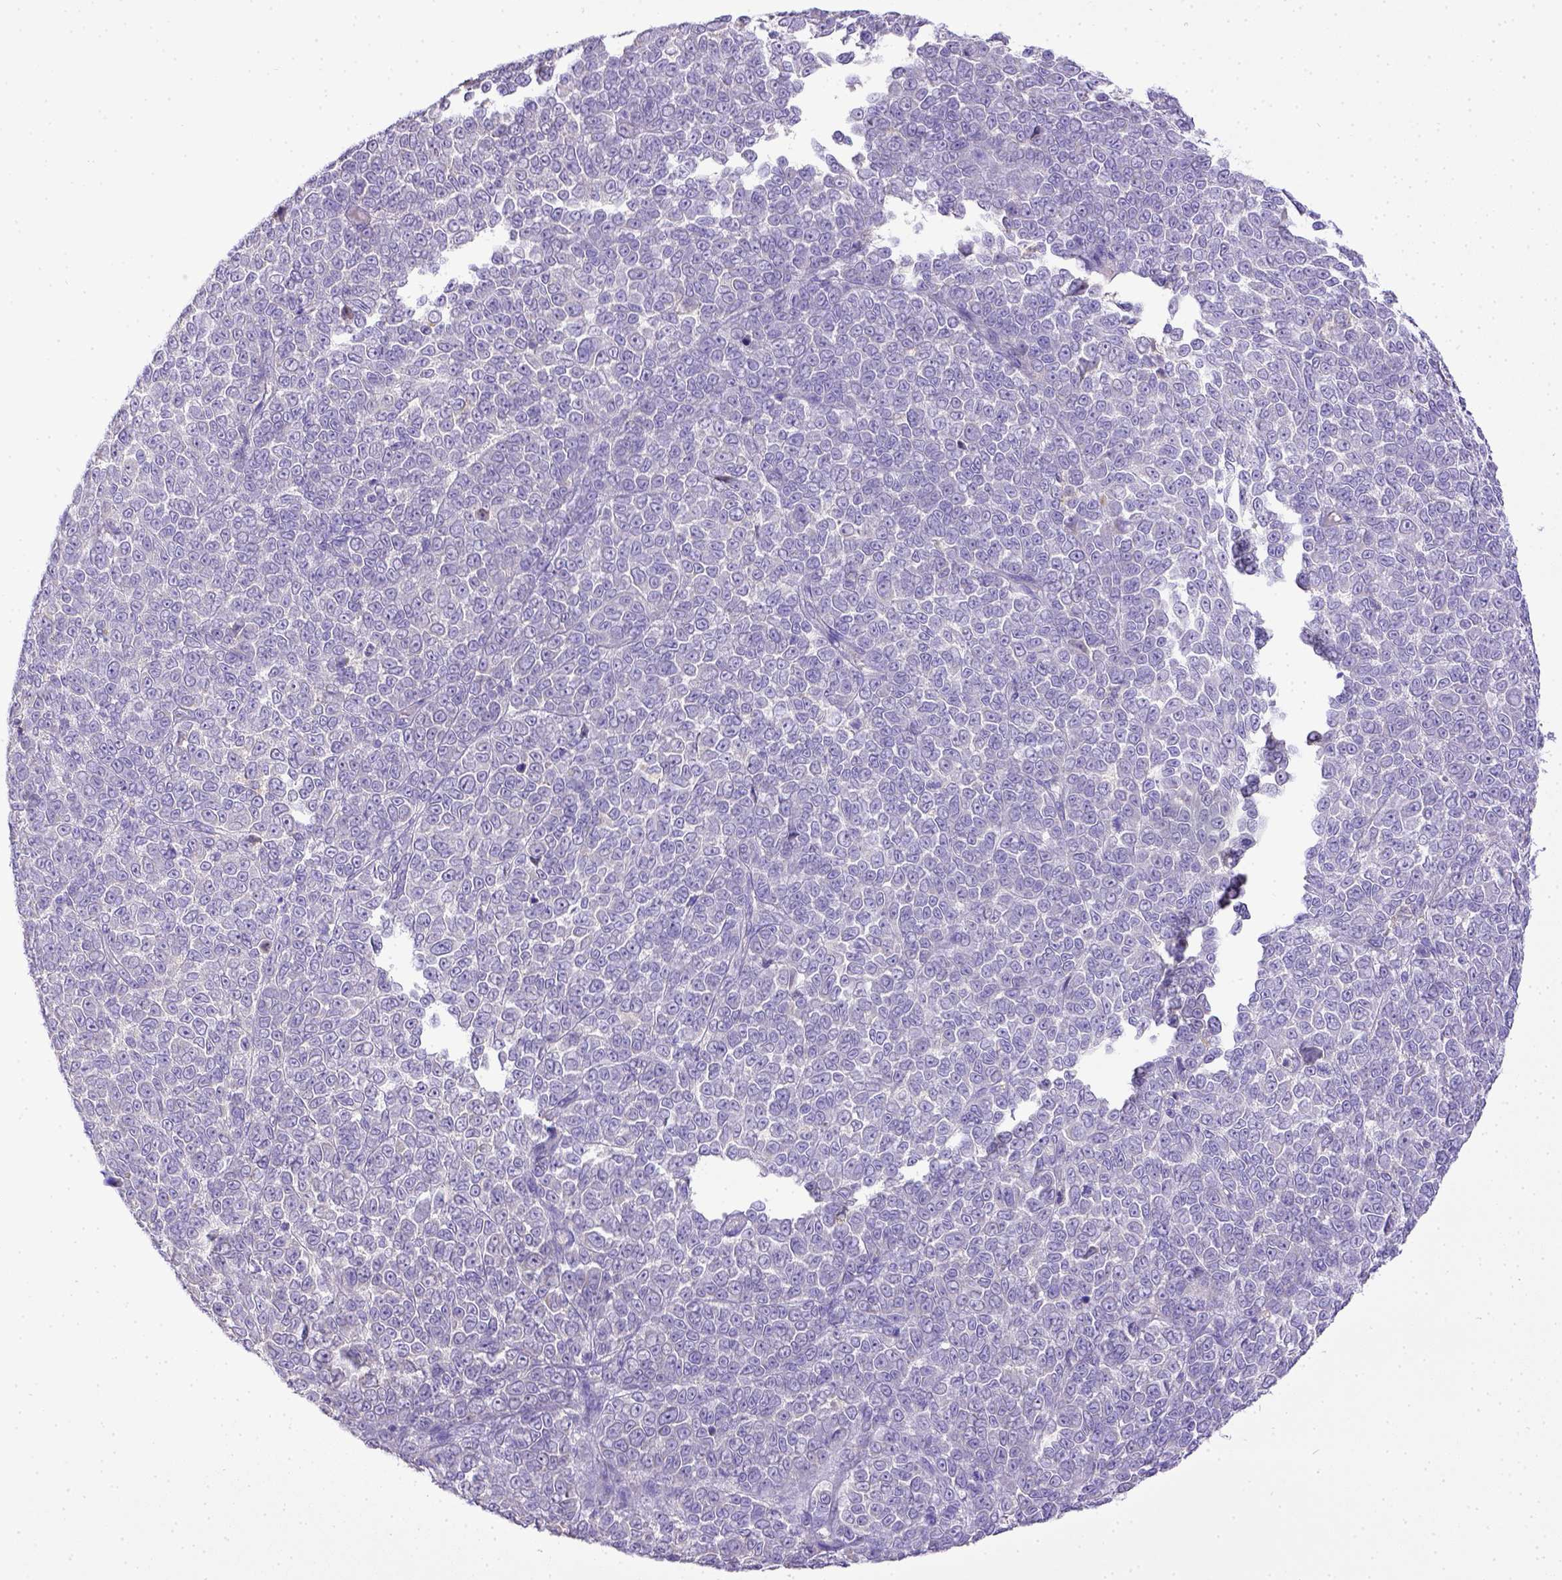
{"staining": {"intensity": "negative", "quantity": "none", "location": "none"}, "tissue": "melanoma", "cell_type": "Tumor cells", "image_type": "cancer", "snomed": [{"axis": "morphology", "description": "Malignant melanoma, NOS"}, {"axis": "topography", "description": "Skin"}], "caption": "Melanoma was stained to show a protein in brown. There is no significant staining in tumor cells. The staining was performed using DAB (3,3'-diaminobenzidine) to visualize the protein expression in brown, while the nuclei were stained in blue with hematoxylin (Magnification: 20x).", "gene": "CD40", "patient": {"sex": "female", "age": 95}}